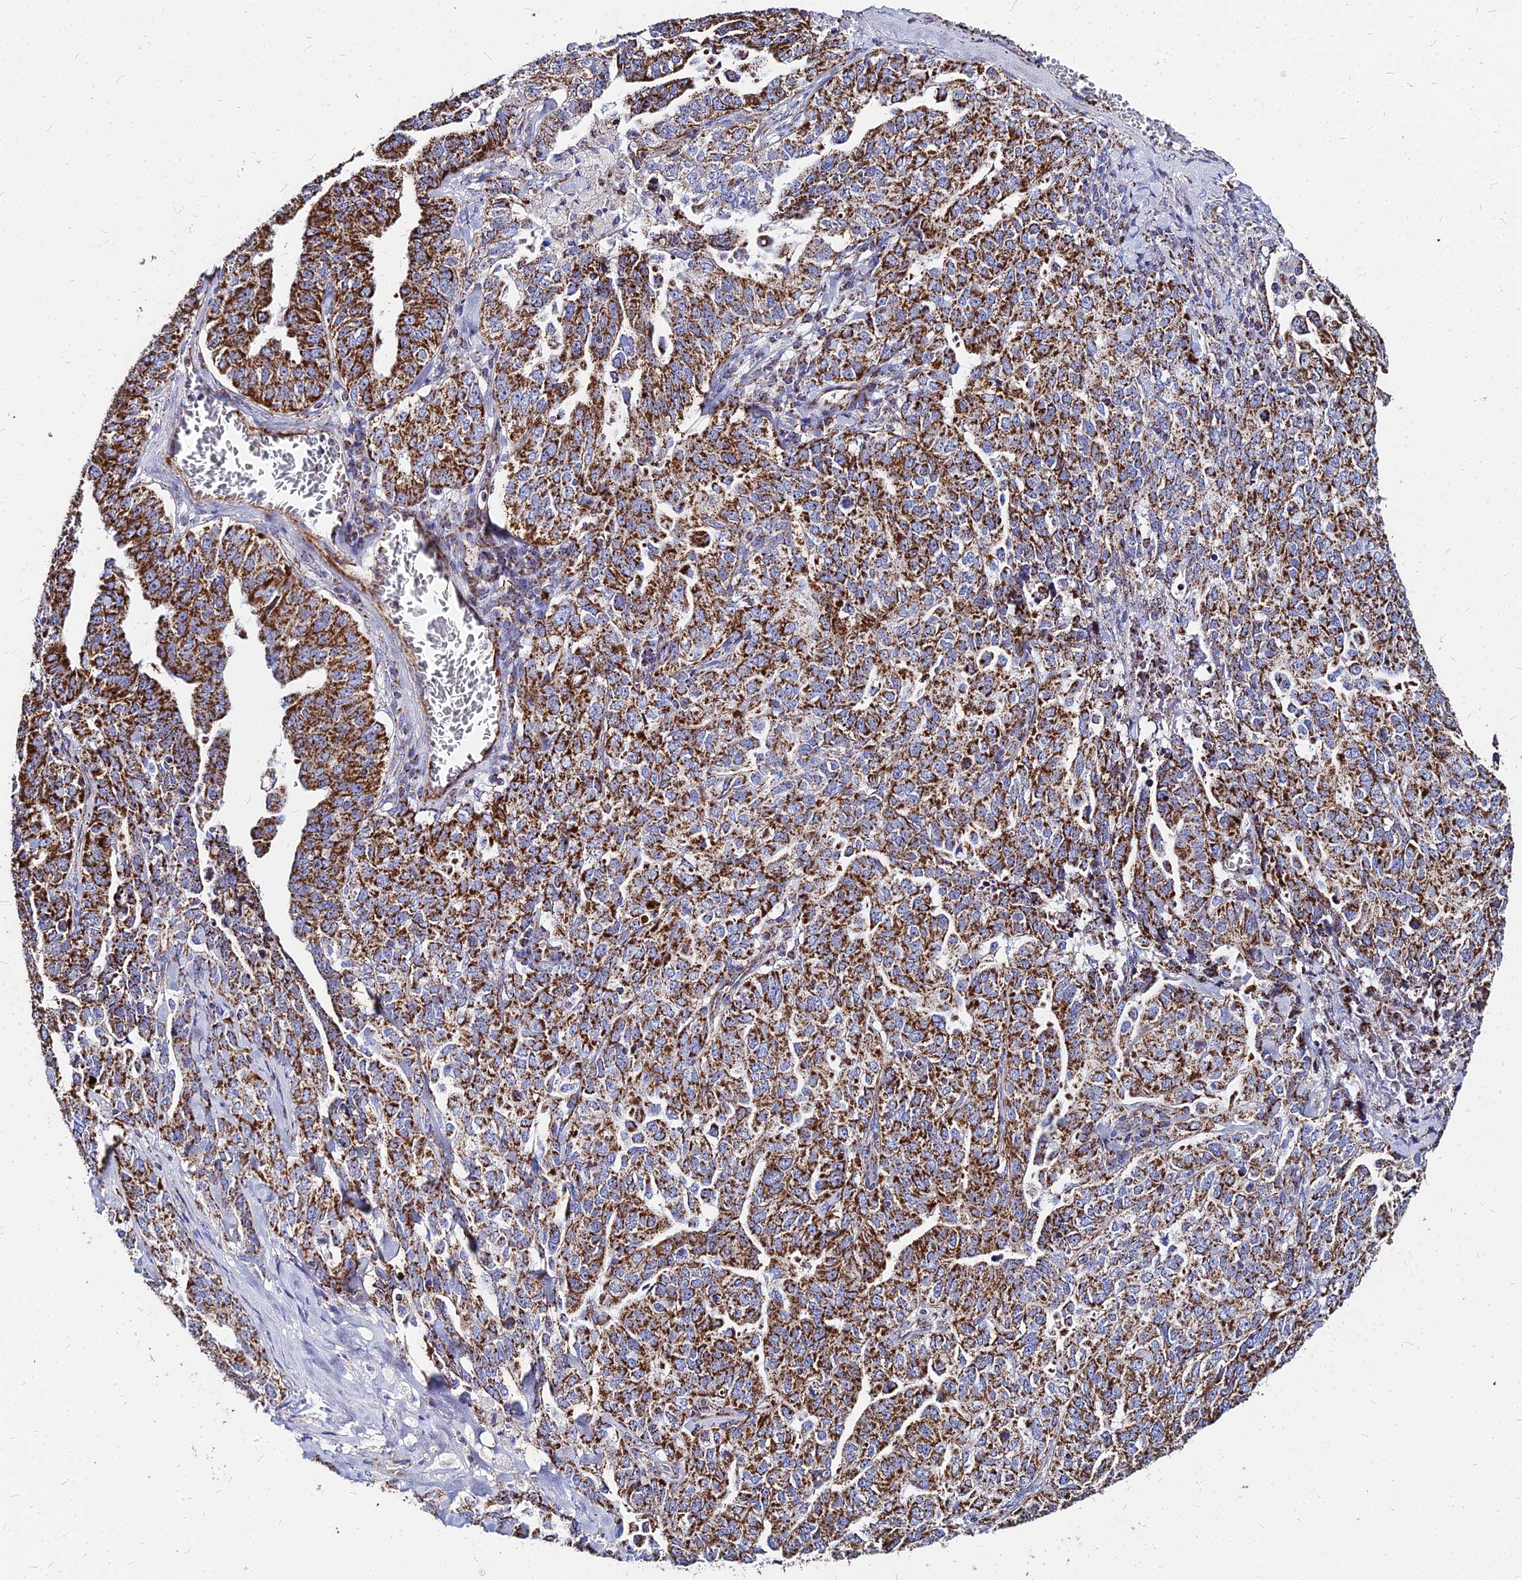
{"staining": {"intensity": "strong", "quantity": ">75%", "location": "cytoplasmic/membranous"}, "tissue": "ovarian cancer", "cell_type": "Tumor cells", "image_type": "cancer", "snomed": [{"axis": "morphology", "description": "Carcinoma, endometroid"}, {"axis": "topography", "description": "Ovary"}], "caption": "The image shows staining of ovarian cancer (endometroid carcinoma), revealing strong cytoplasmic/membranous protein expression (brown color) within tumor cells.", "gene": "DLD", "patient": {"sex": "female", "age": 62}}